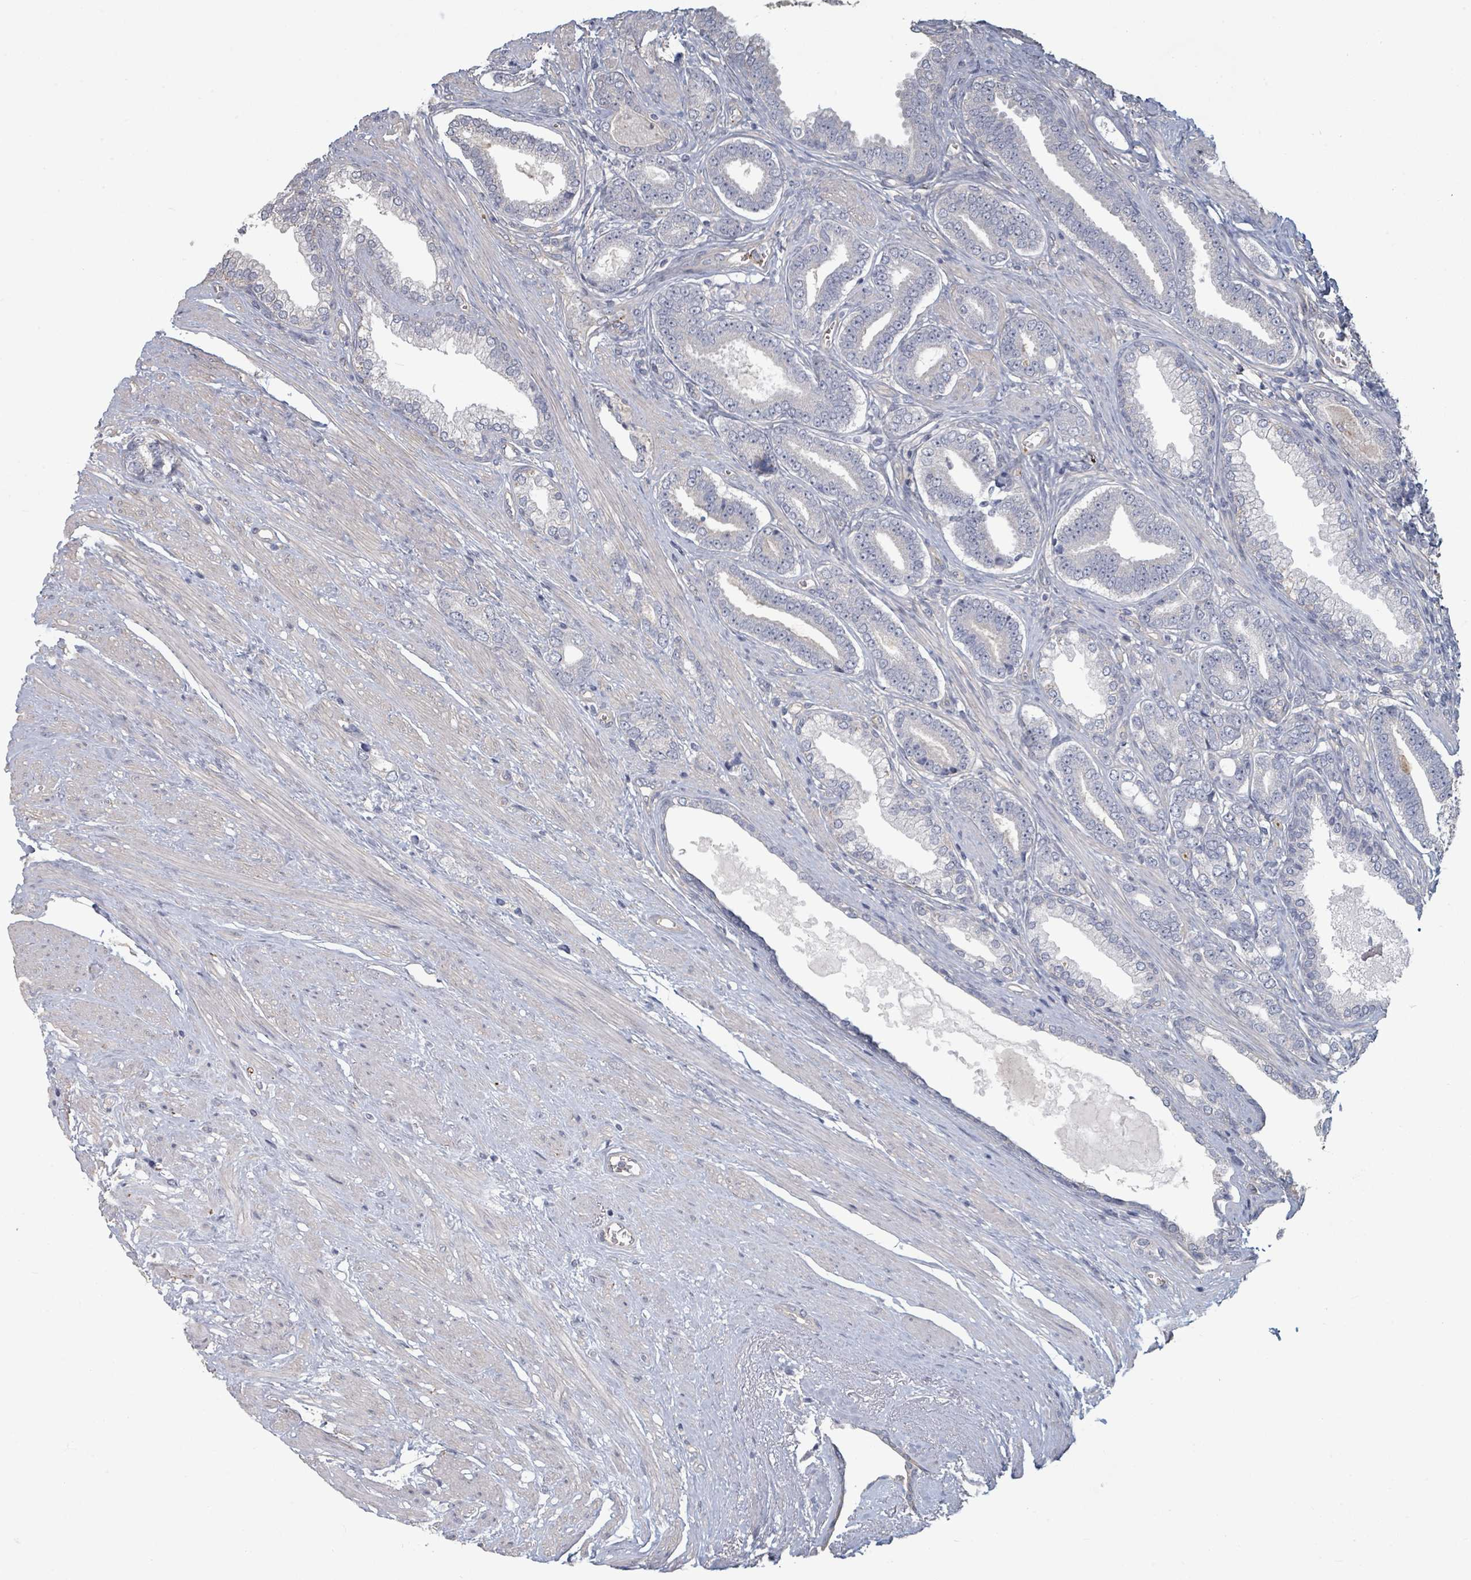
{"staining": {"intensity": "negative", "quantity": "none", "location": "none"}, "tissue": "prostate cancer", "cell_type": "Tumor cells", "image_type": "cancer", "snomed": [{"axis": "morphology", "description": "Adenocarcinoma, NOS"}, {"axis": "topography", "description": "Prostate and seminal vesicle, NOS"}], "caption": "The histopathology image reveals no staining of tumor cells in prostate cancer.", "gene": "PLAUR", "patient": {"sex": "male", "age": 76}}